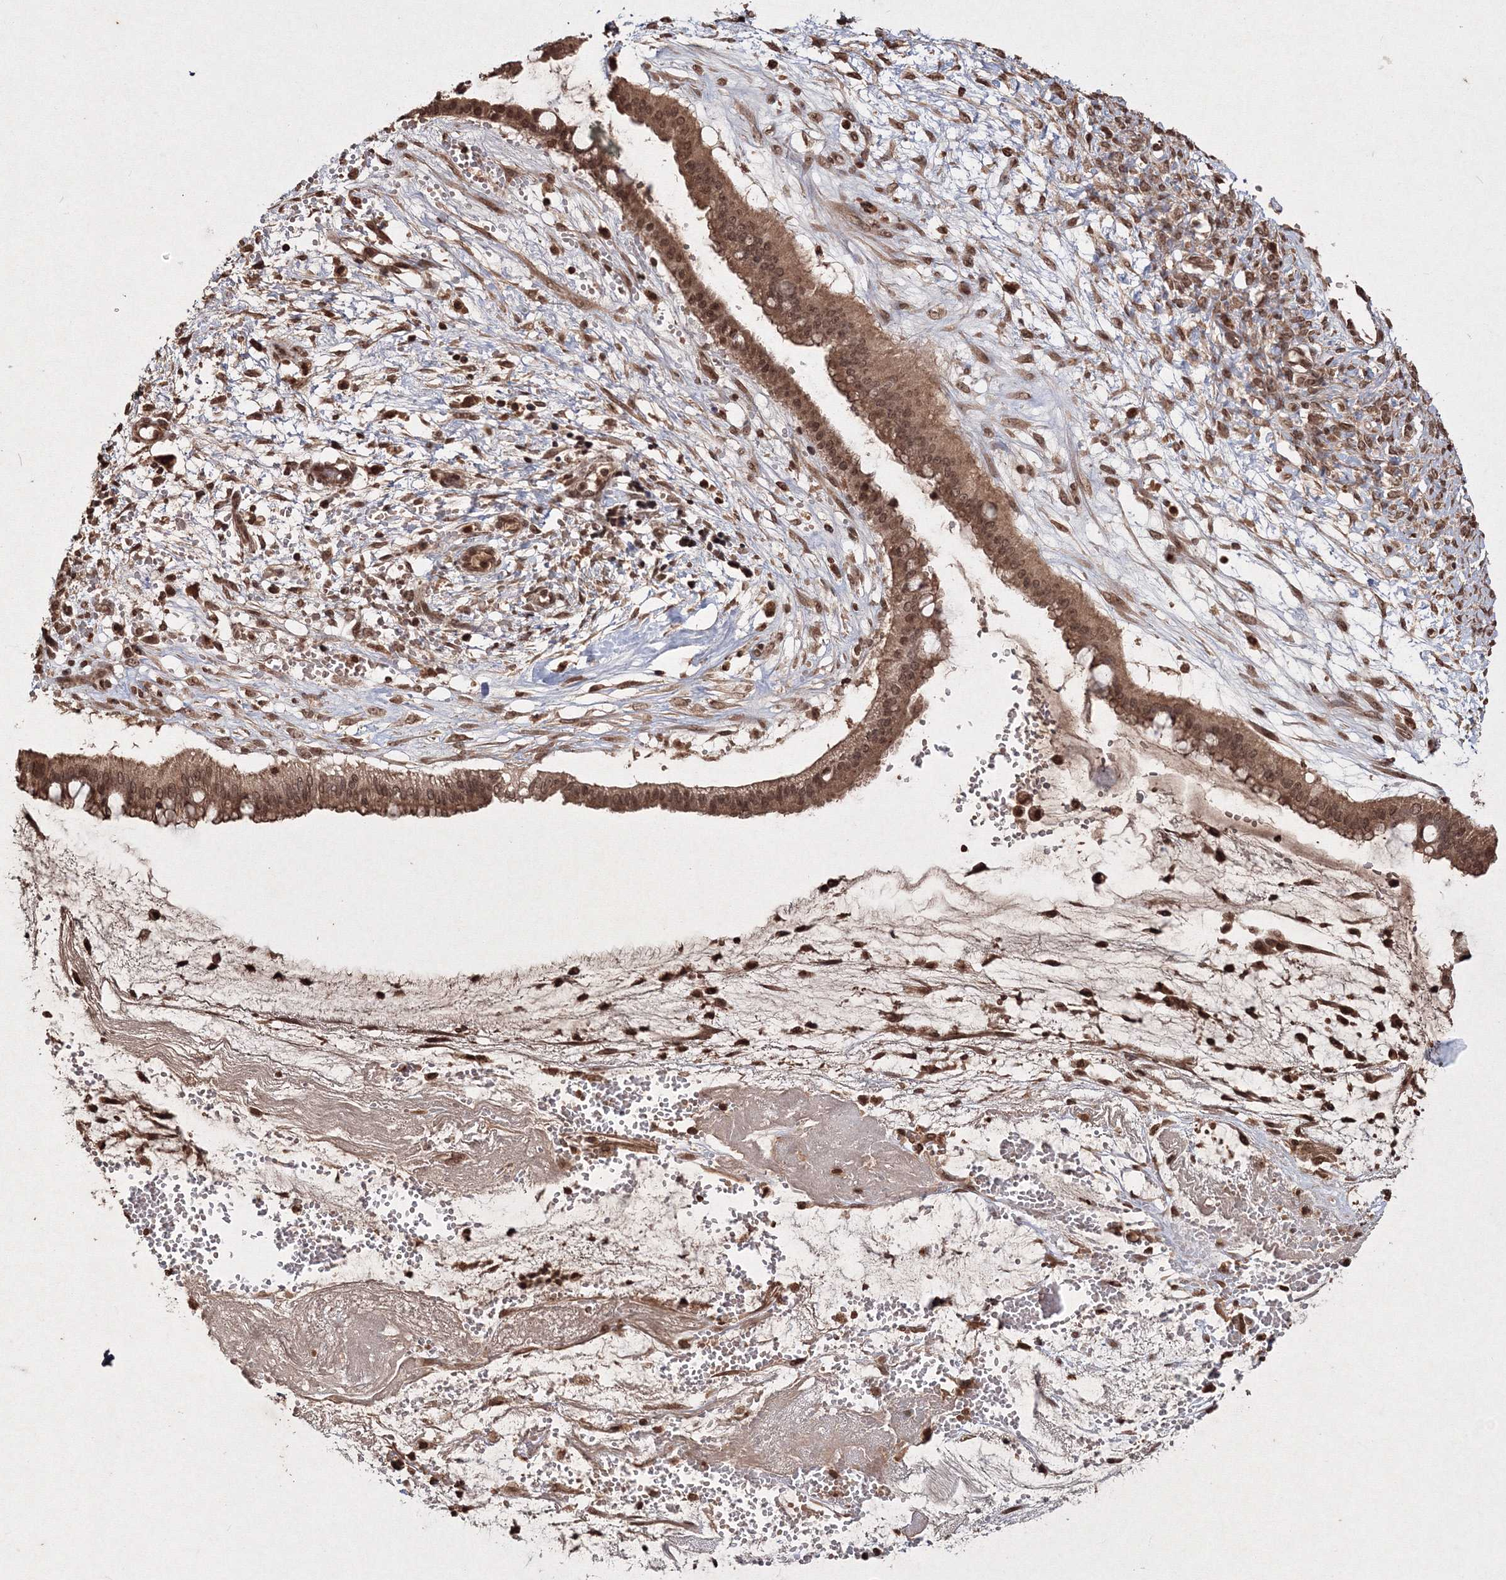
{"staining": {"intensity": "moderate", "quantity": ">75%", "location": "cytoplasmic/membranous,nuclear"}, "tissue": "ovarian cancer", "cell_type": "Tumor cells", "image_type": "cancer", "snomed": [{"axis": "morphology", "description": "Cystadenocarcinoma, mucinous, NOS"}, {"axis": "topography", "description": "Ovary"}], "caption": "Ovarian cancer (mucinous cystadenocarcinoma) stained with immunohistochemistry exhibits moderate cytoplasmic/membranous and nuclear staining in about >75% of tumor cells.", "gene": "PEX13", "patient": {"sex": "female", "age": 73}}